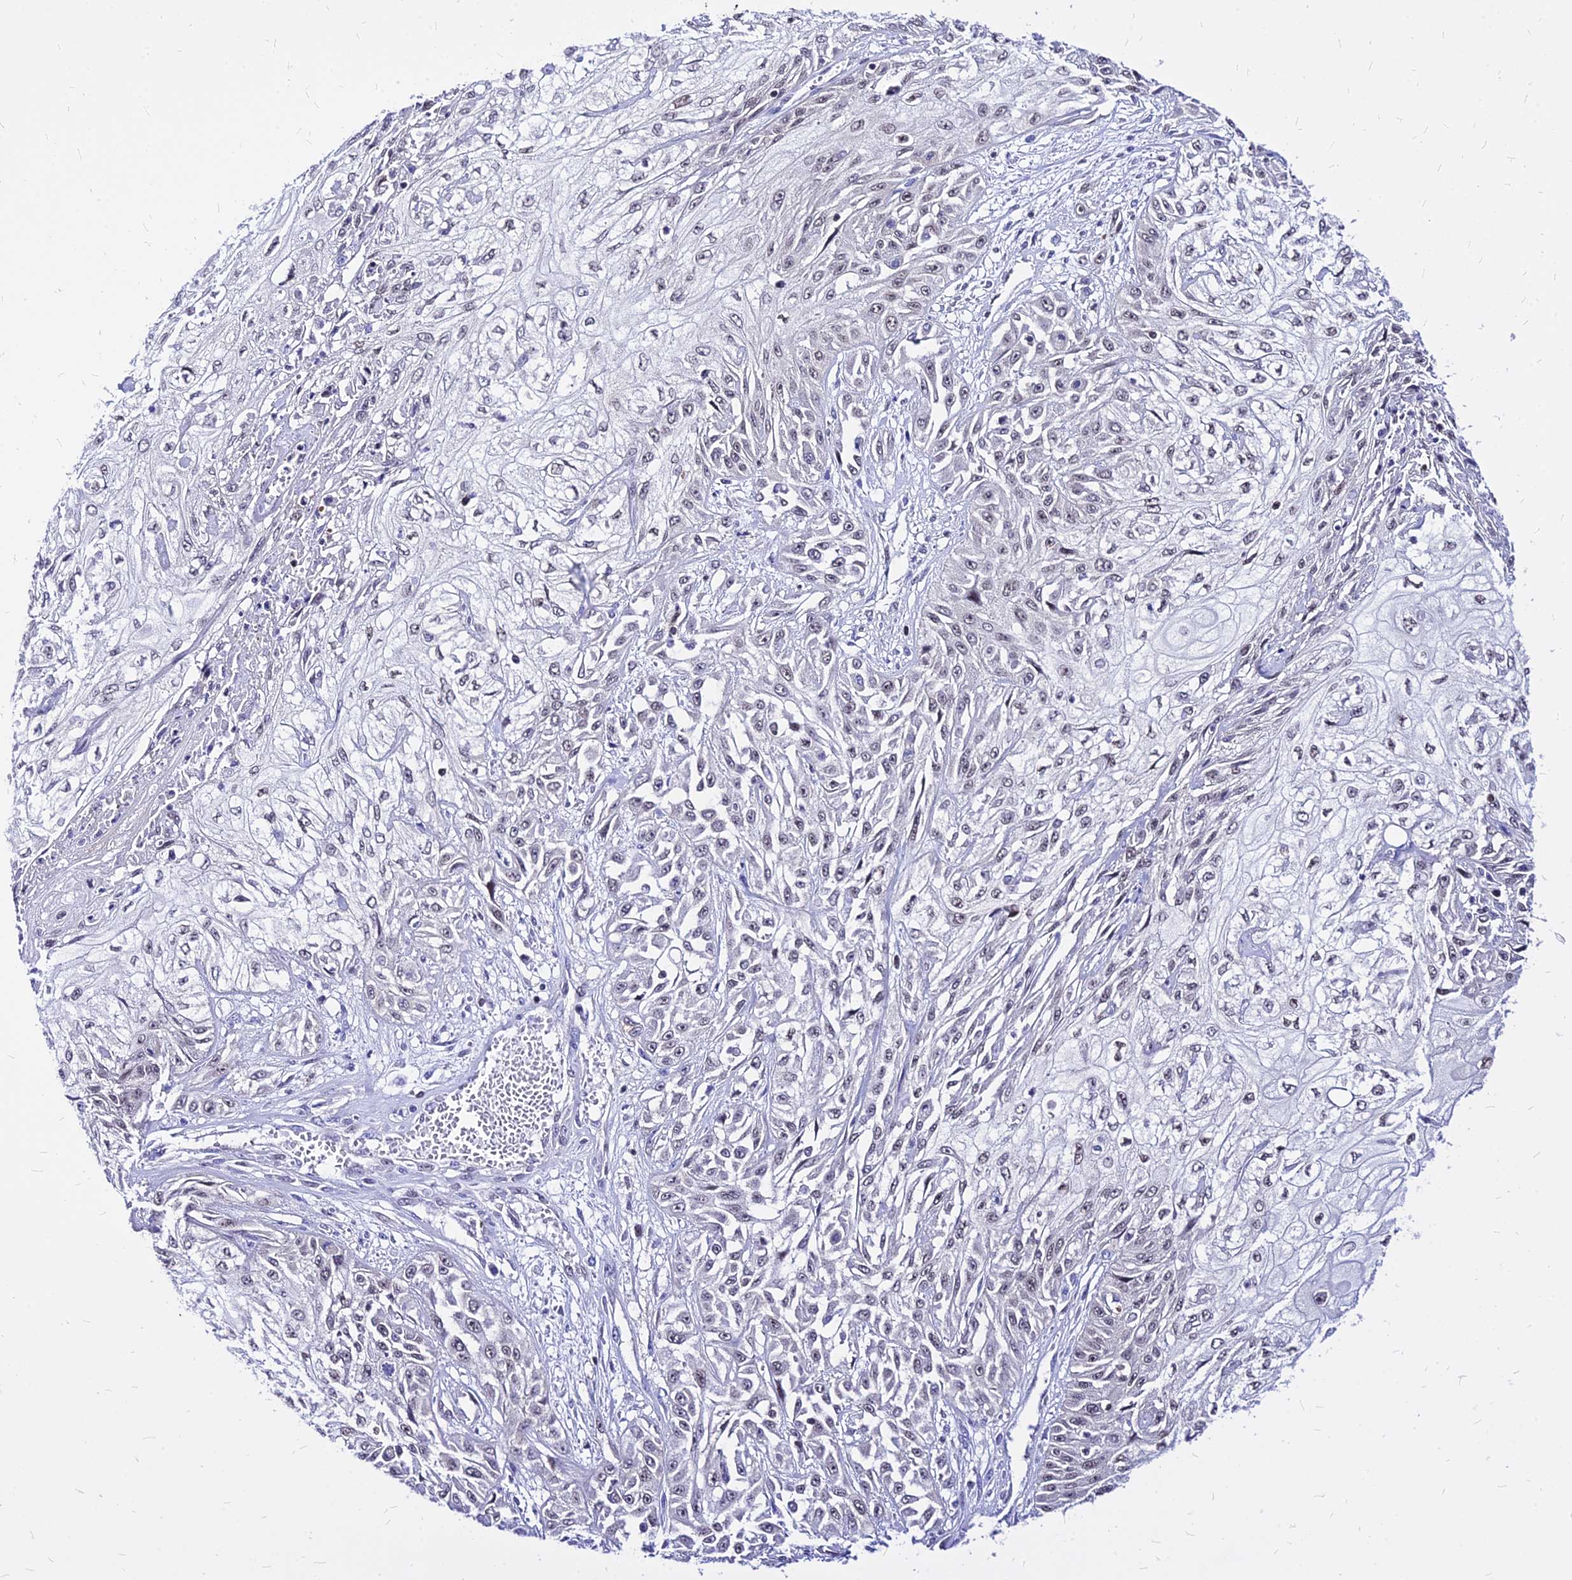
{"staining": {"intensity": "negative", "quantity": "none", "location": "none"}, "tissue": "skin cancer", "cell_type": "Tumor cells", "image_type": "cancer", "snomed": [{"axis": "morphology", "description": "Squamous cell carcinoma, NOS"}, {"axis": "morphology", "description": "Squamous cell carcinoma, metastatic, NOS"}, {"axis": "topography", "description": "Skin"}, {"axis": "topography", "description": "Lymph node"}], "caption": "Tumor cells show no significant expression in skin squamous cell carcinoma. (IHC, brightfield microscopy, high magnification).", "gene": "PAXX", "patient": {"sex": "male", "age": 75}}